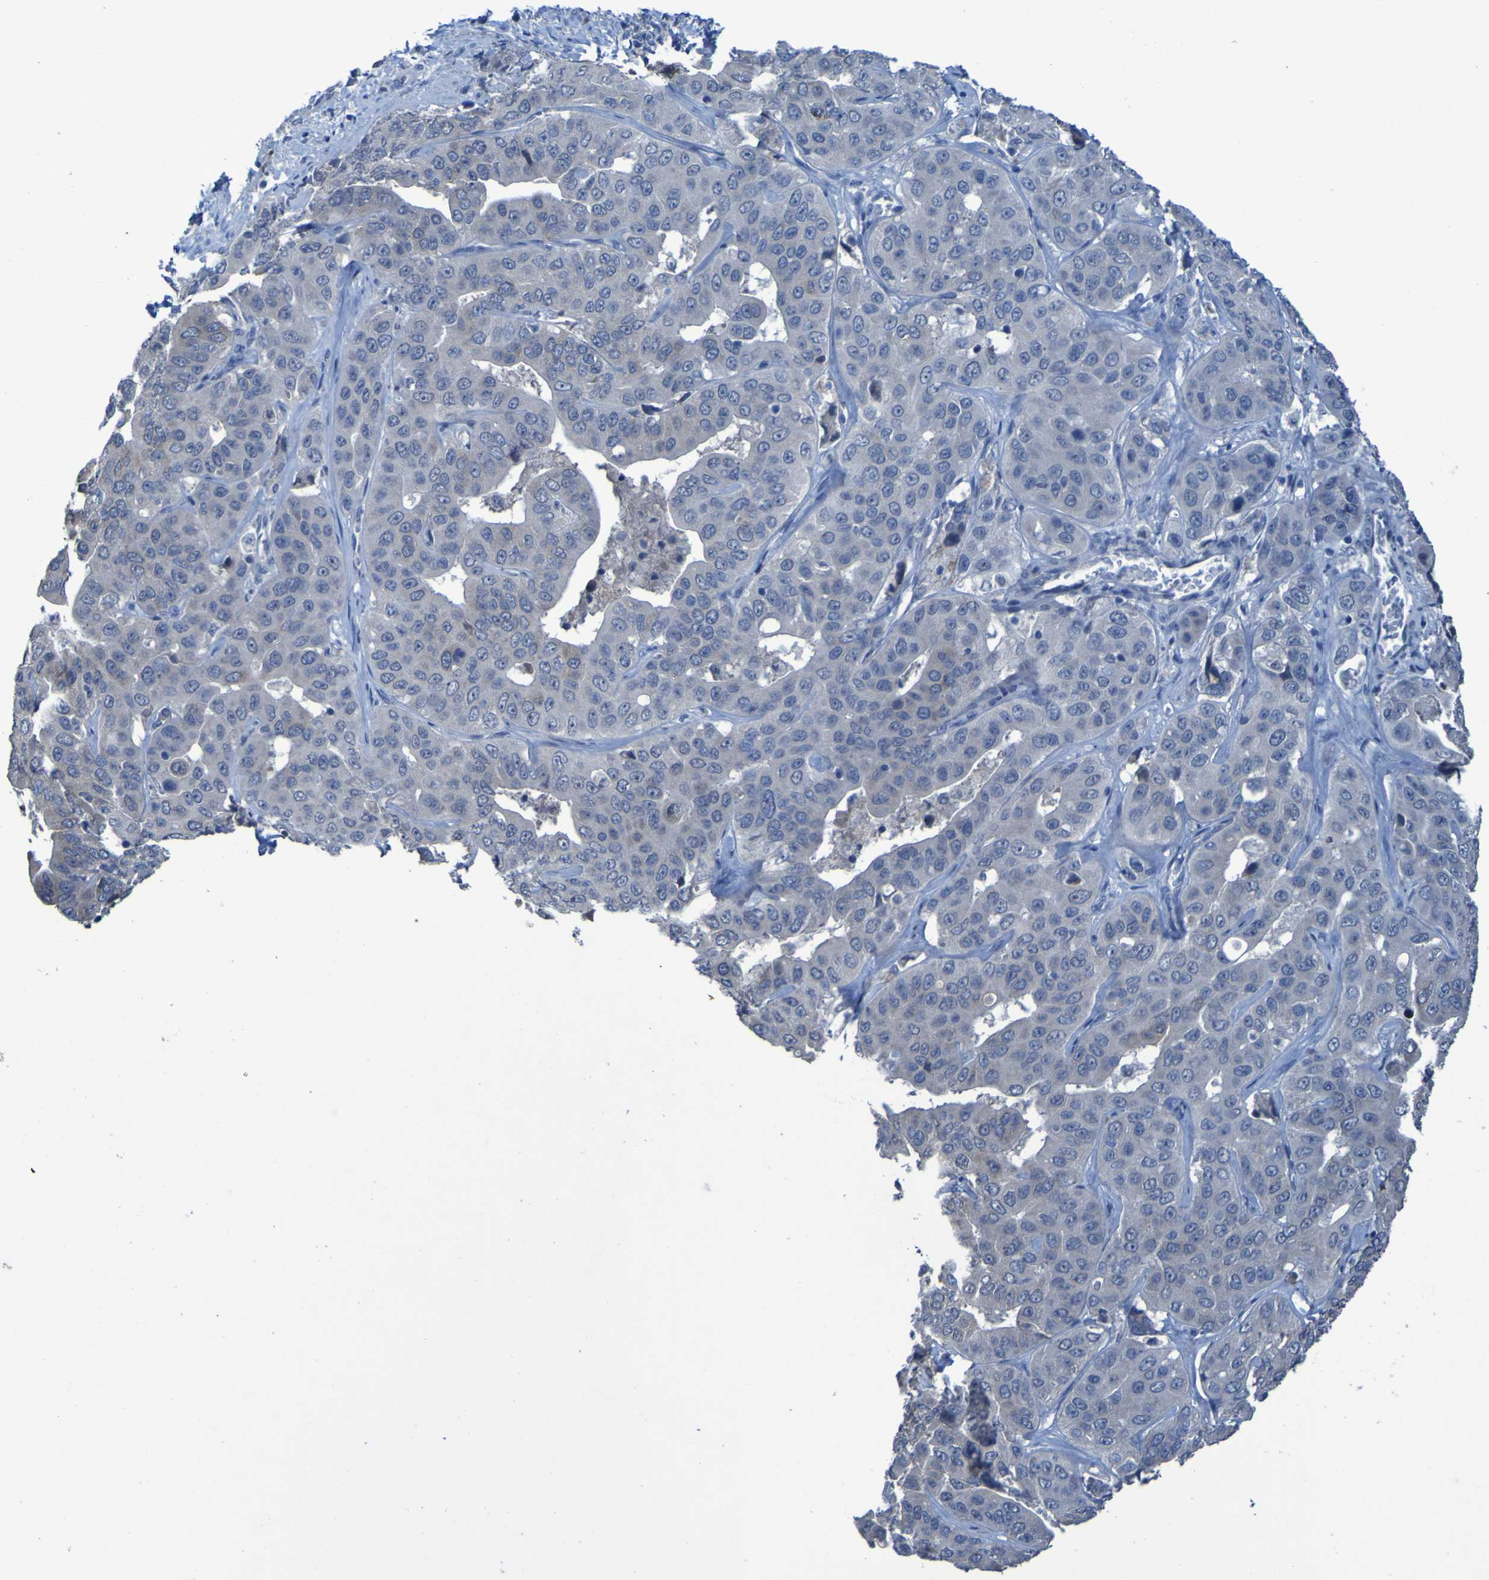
{"staining": {"intensity": "negative", "quantity": "none", "location": "none"}, "tissue": "liver cancer", "cell_type": "Tumor cells", "image_type": "cancer", "snomed": [{"axis": "morphology", "description": "Cholangiocarcinoma"}, {"axis": "topography", "description": "Liver"}], "caption": "DAB (3,3'-diaminobenzidine) immunohistochemical staining of liver cancer (cholangiocarcinoma) displays no significant expression in tumor cells. The staining is performed using DAB brown chromogen with nuclei counter-stained in using hematoxylin.", "gene": "CLDN18", "patient": {"sex": "female", "age": 52}}